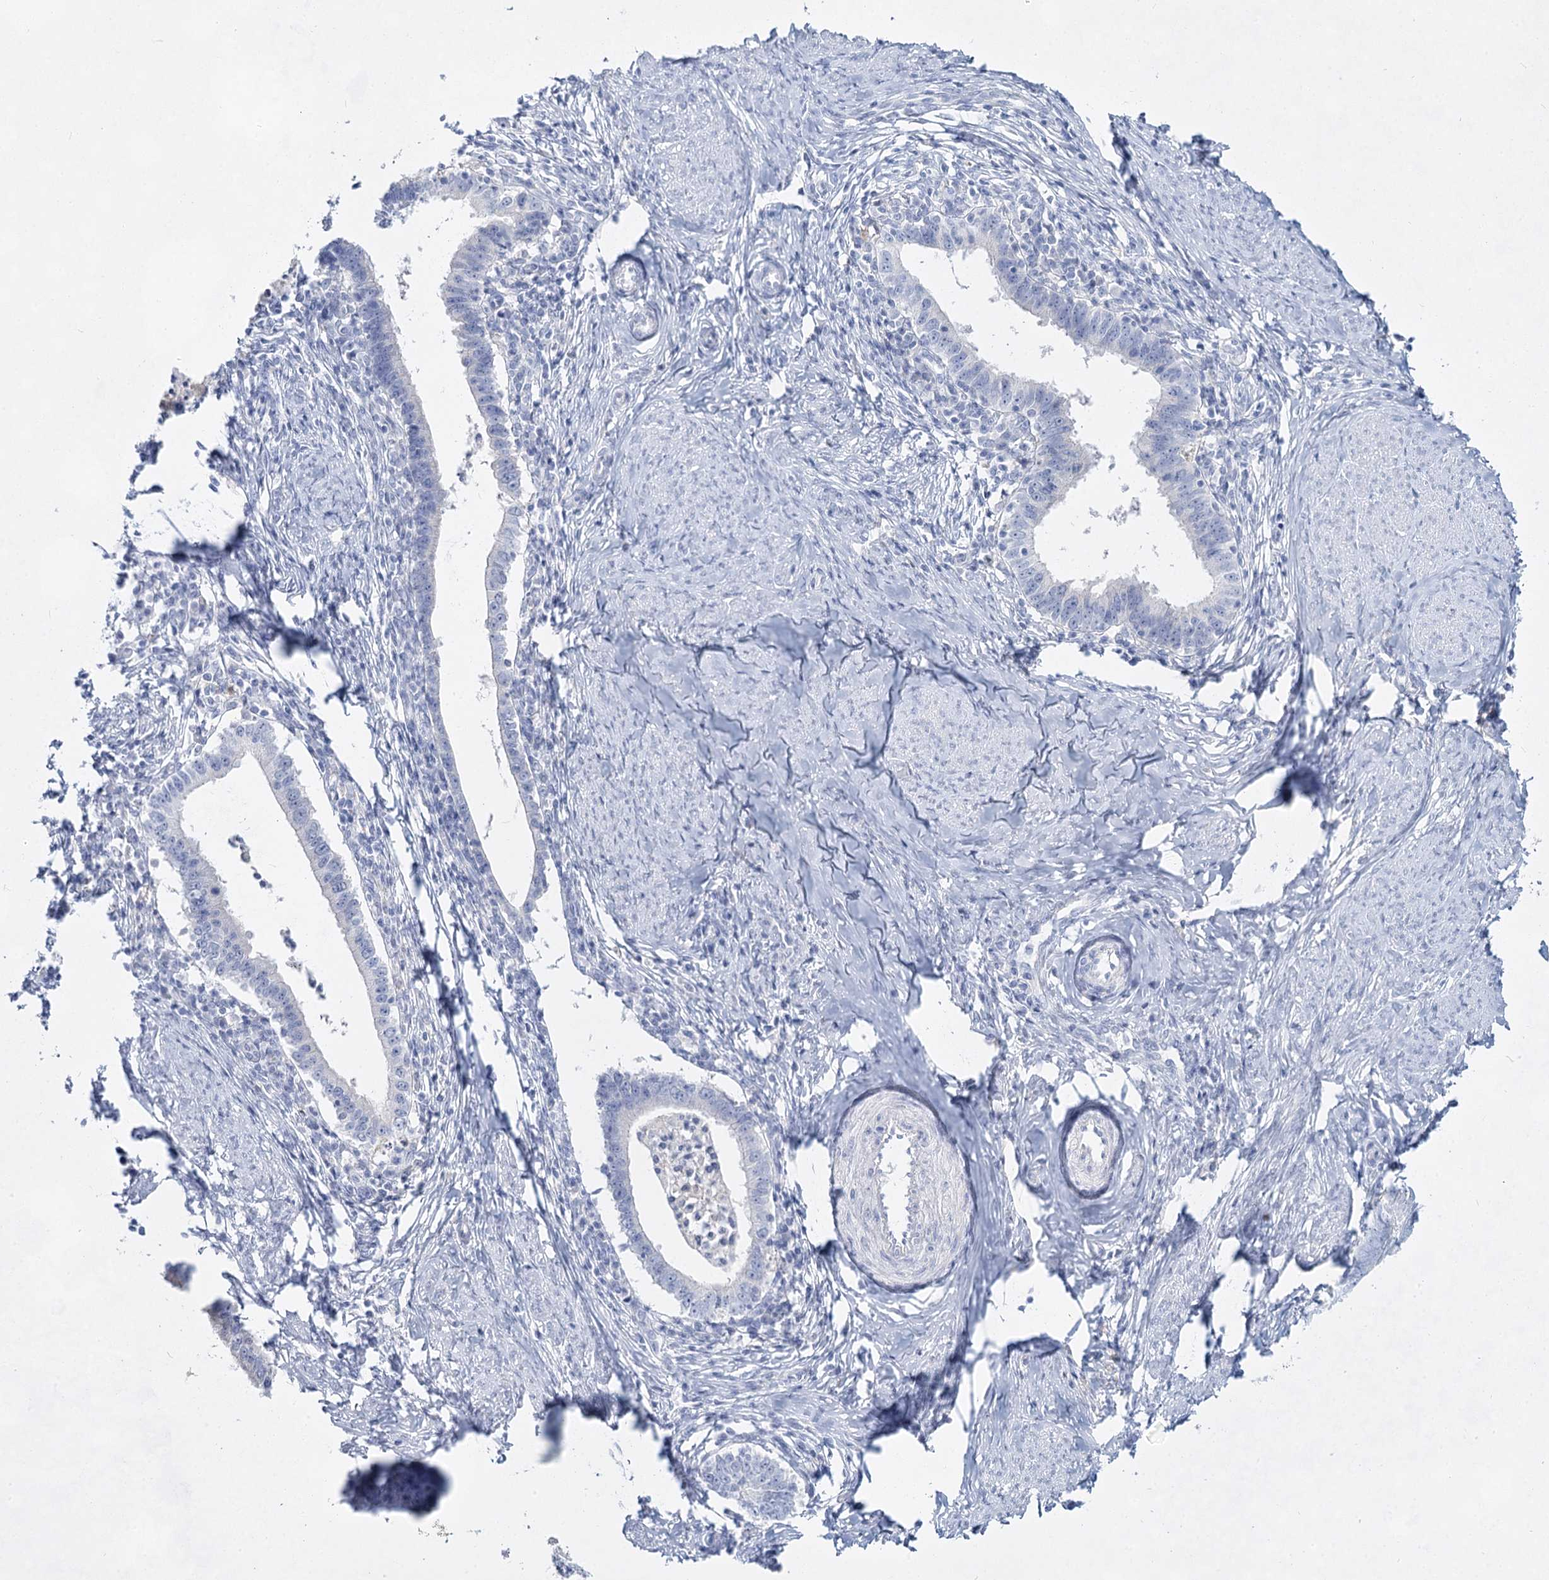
{"staining": {"intensity": "negative", "quantity": "none", "location": "none"}, "tissue": "cervical cancer", "cell_type": "Tumor cells", "image_type": "cancer", "snomed": [{"axis": "morphology", "description": "Adenocarcinoma, NOS"}, {"axis": "topography", "description": "Cervix"}], "caption": "DAB immunohistochemical staining of human cervical cancer shows no significant positivity in tumor cells.", "gene": "SLC17A2", "patient": {"sex": "female", "age": 36}}